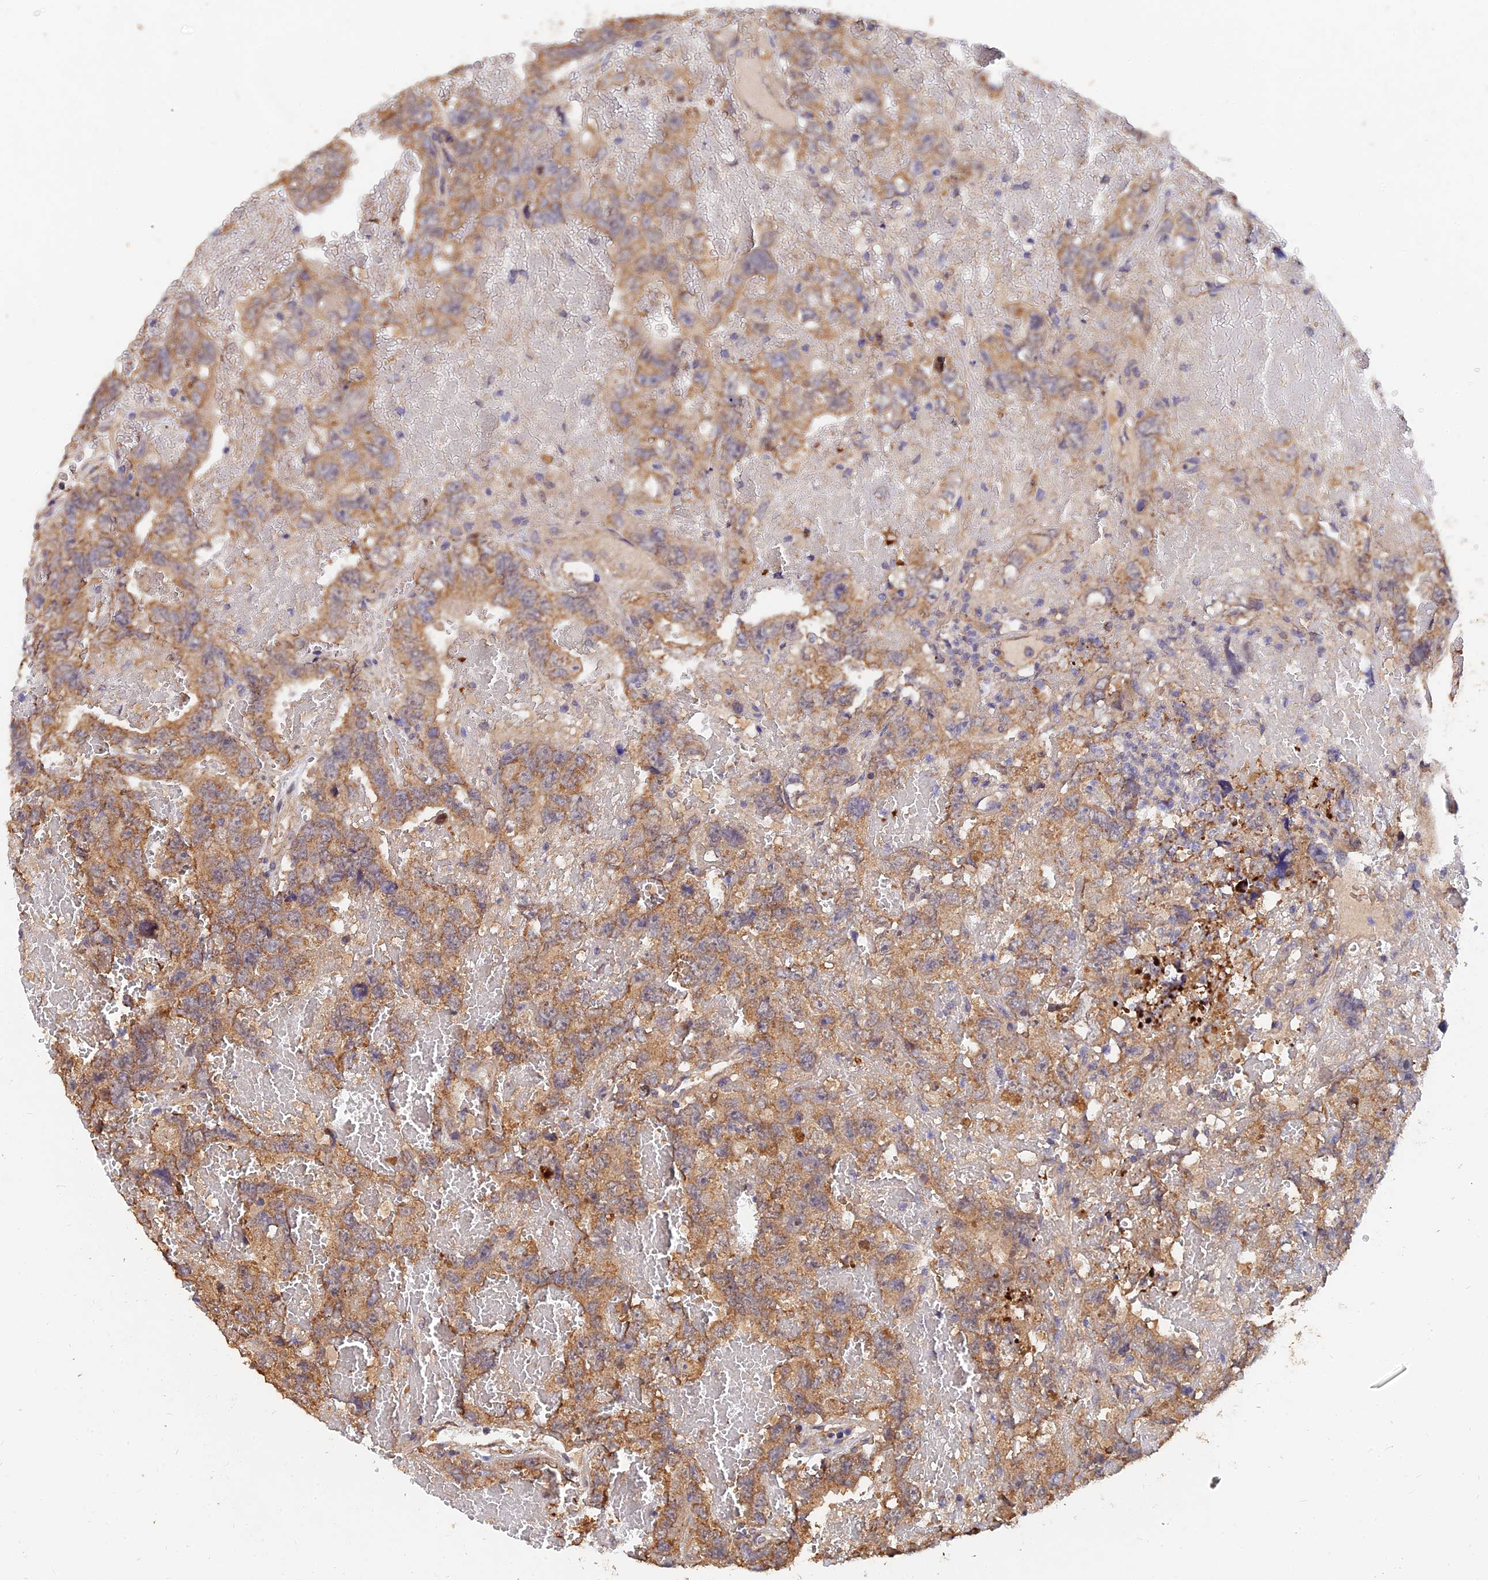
{"staining": {"intensity": "moderate", "quantity": ">75%", "location": "cytoplasmic/membranous"}, "tissue": "testis cancer", "cell_type": "Tumor cells", "image_type": "cancer", "snomed": [{"axis": "morphology", "description": "Carcinoma, Embryonal, NOS"}, {"axis": "topography", "description": "Testis"}], "caption": "Testis cancer (embryonal carcinoma) was stained to show a protein in brown. There is medium levels of moderate cytoplasmic/membranous staining in about >75% of tumor cells. (DAB (3,3'-diaminobenzidine) = brown stain, brightfield microscopy at high magnification).", "gene": "SLC38A11", "patient": {"sex": "male", "age": 45}}